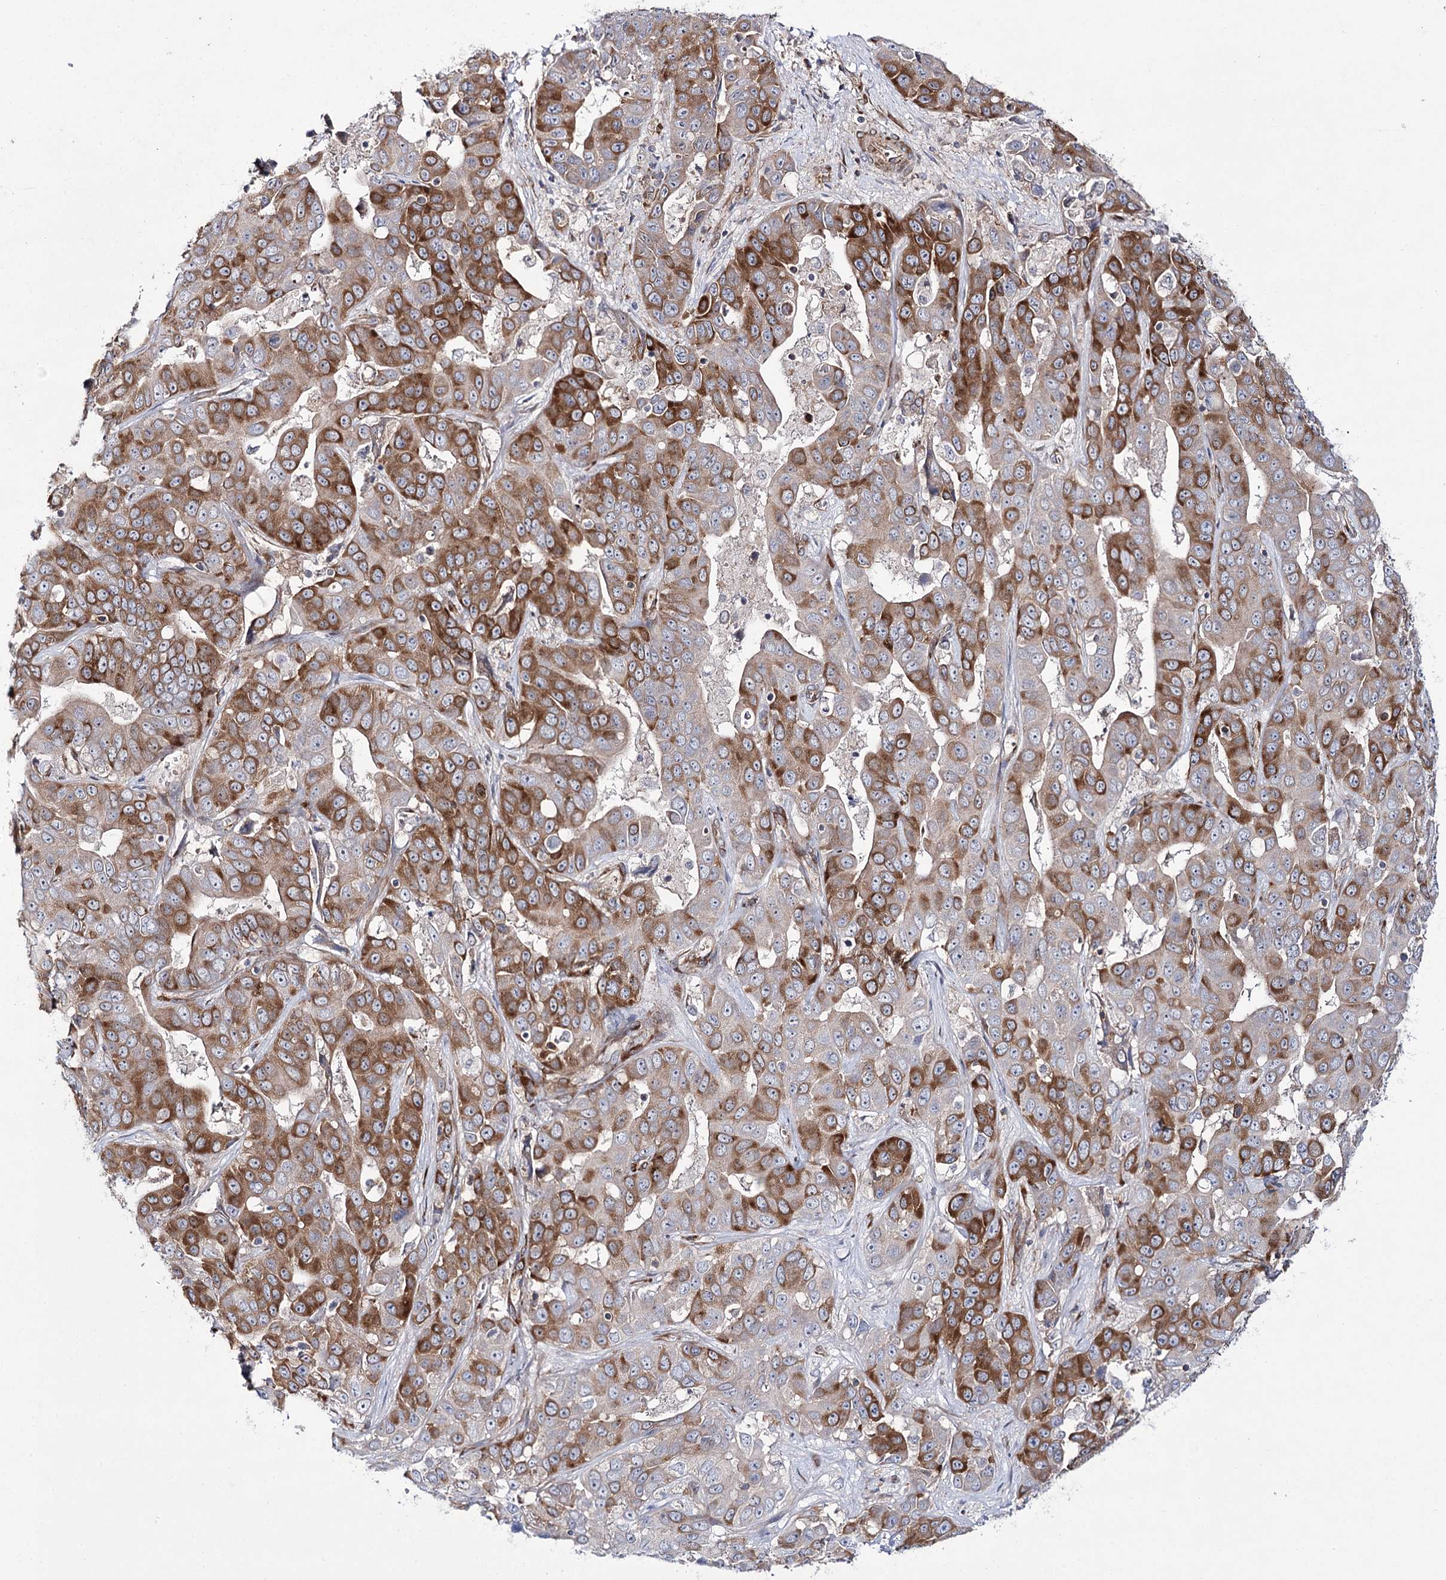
{"staining": {"intensity": "strong", "quantity": "25%-75%", "location": "cytoplasmic/membranous"}, "tissue": "liver cancer", "cell_type": "Tumor cells", "image_type": "cancer", "snomed": [{"axis": "morphology", "description": "Cholangiocarcinoma"}, {"axis": "topography", "description": "Liver"}], "caption": "Human liver cancer (cholangiocarcinoma) stained for a protein (brown) demonstrates strong cytoplasmic/membranous positive positivity in approximately 25%-75% of tumor cells.", "gene": "VWA2", "patient": {"sex": "female", "age": 52}}